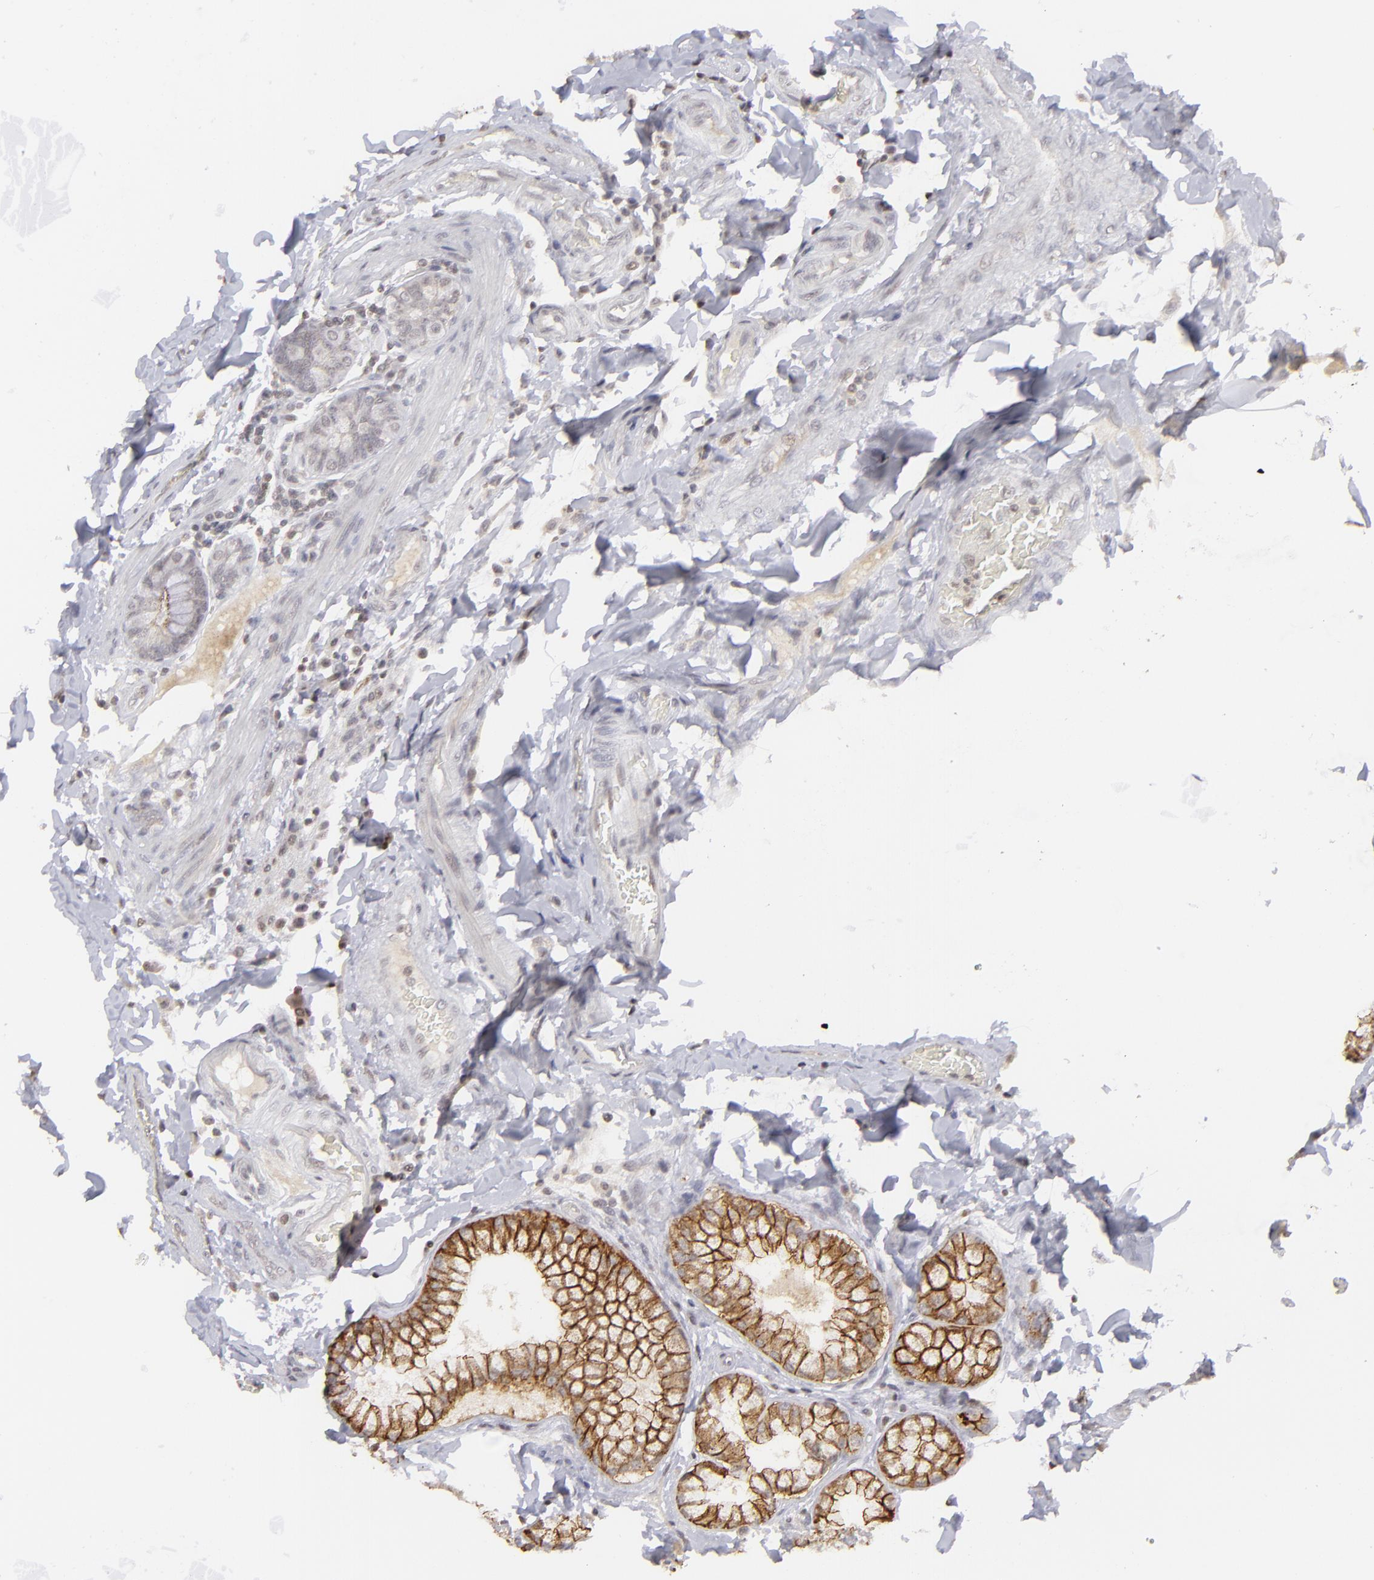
{"staining": {"intensity": "strong", "quantity": "25%-75%", "location": "cytoplasmic/membranous"}, "tissue": "duodenum", "cell_type": "Glandular cells", "image_type": "normal", "snomed": [{"axis": "morphology", "description": "Normal tissue, NOS"}, {"axis": "topography", "description": "Duodenum"}], "caption": "Duodenum stained with DAB IHC reveals high levels of strong cytoplasmic/membranous expression in about 25%-75% of glandular cells.", "gene": "CLDN2", "patient": {"sex": "male", "age": 50}}